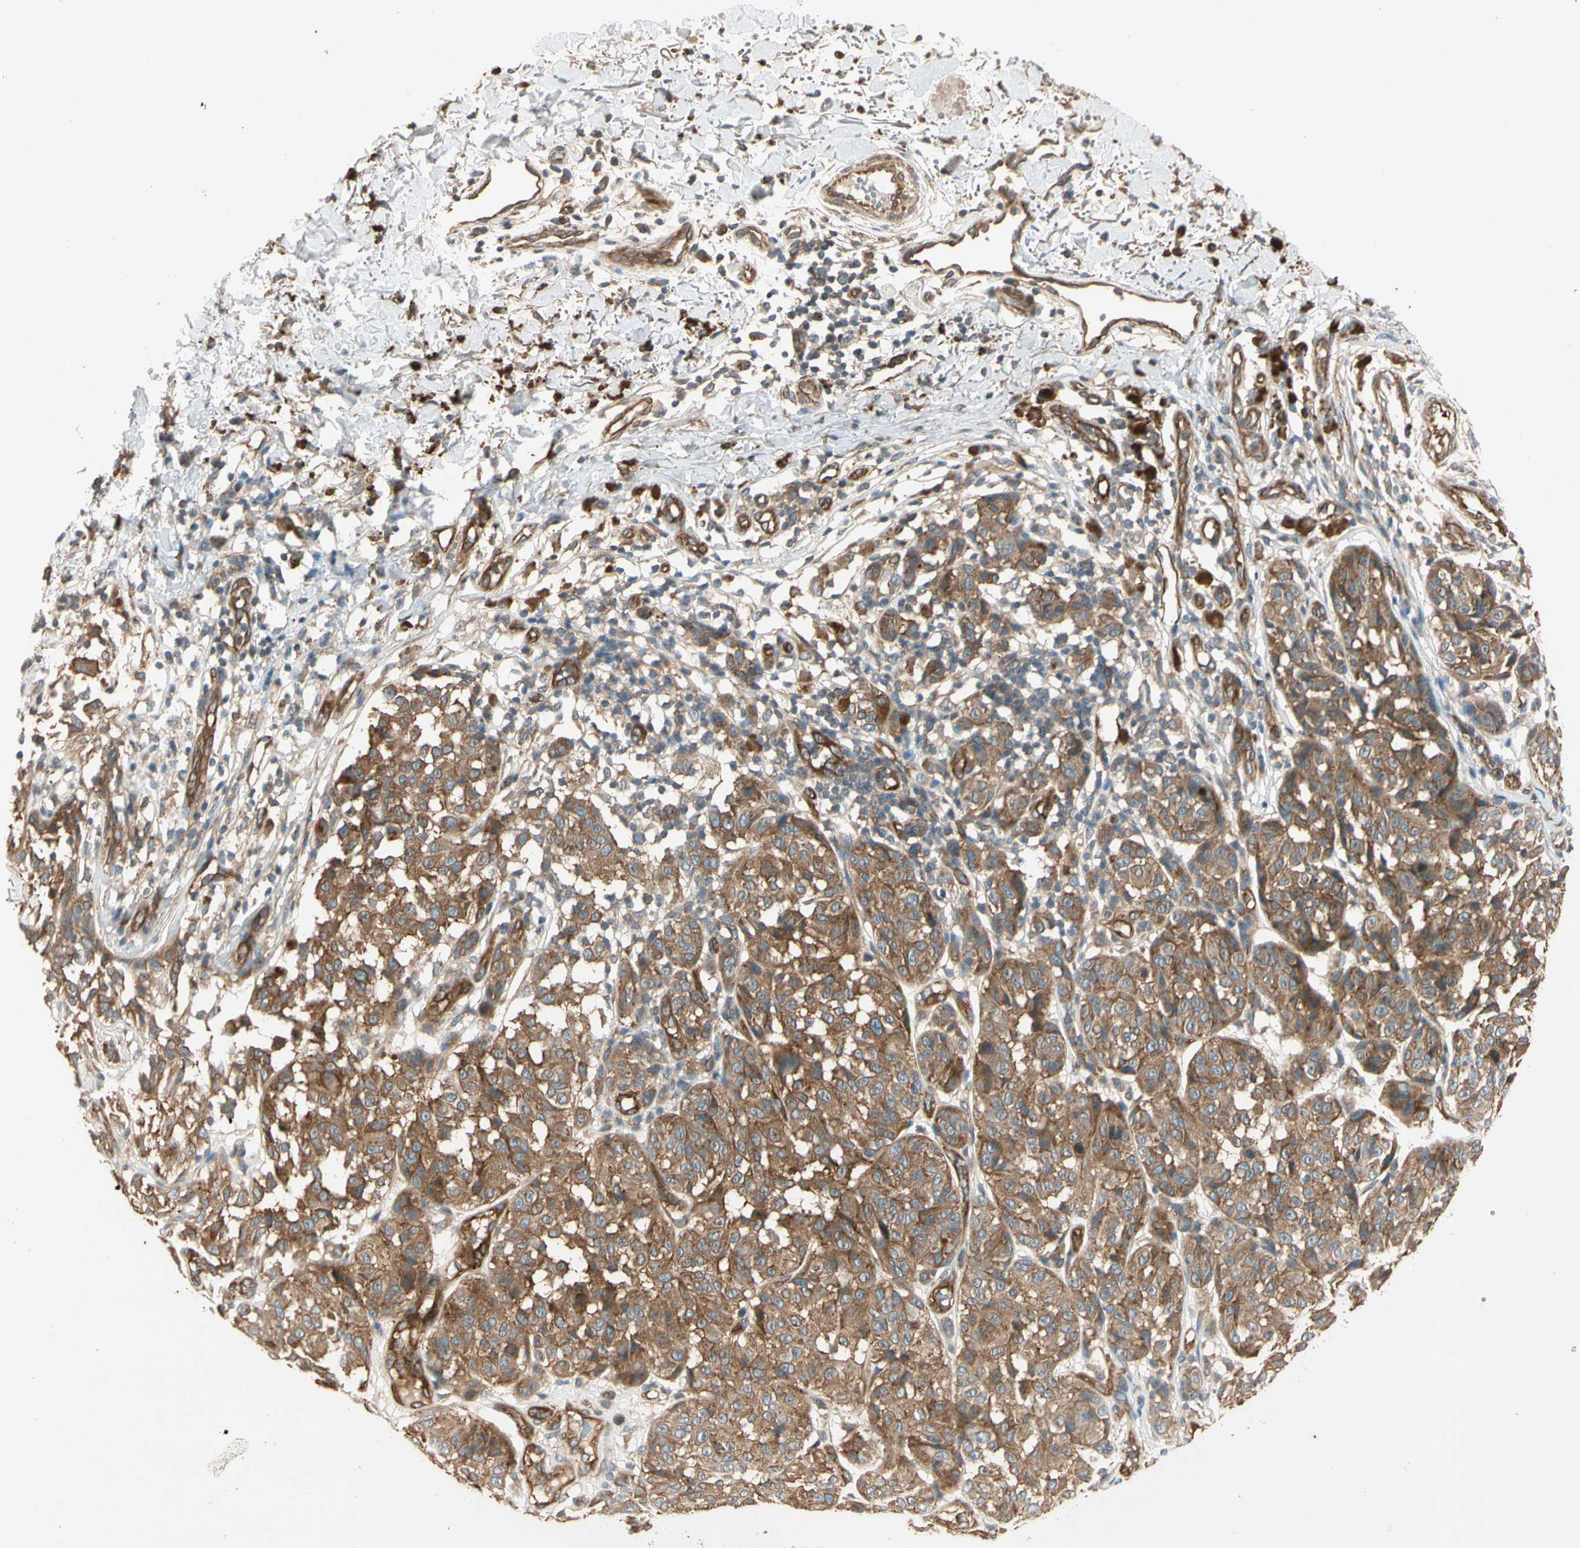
{"staining": {"intensity": "moderate", "quantity": ">75%", "location": "cytoplasmic/membranous"}, "tissue": "melanoma", "cell_type": "Tumor cells", "image_type": "cancer", "snomed": [{"axis": "morphology", "description": "Malignant melanoma, NOS"}, {"axis": "topography", "description": "Skin"}], "caption": "Immunohistochemical staining of malignant melanoma exhibits medium levels of moderate cytoplasmic/membranous positivity in about >75% of tumor cells.", "gene": "ROCK2", "patient": {"sex": "female", "age": 46}}